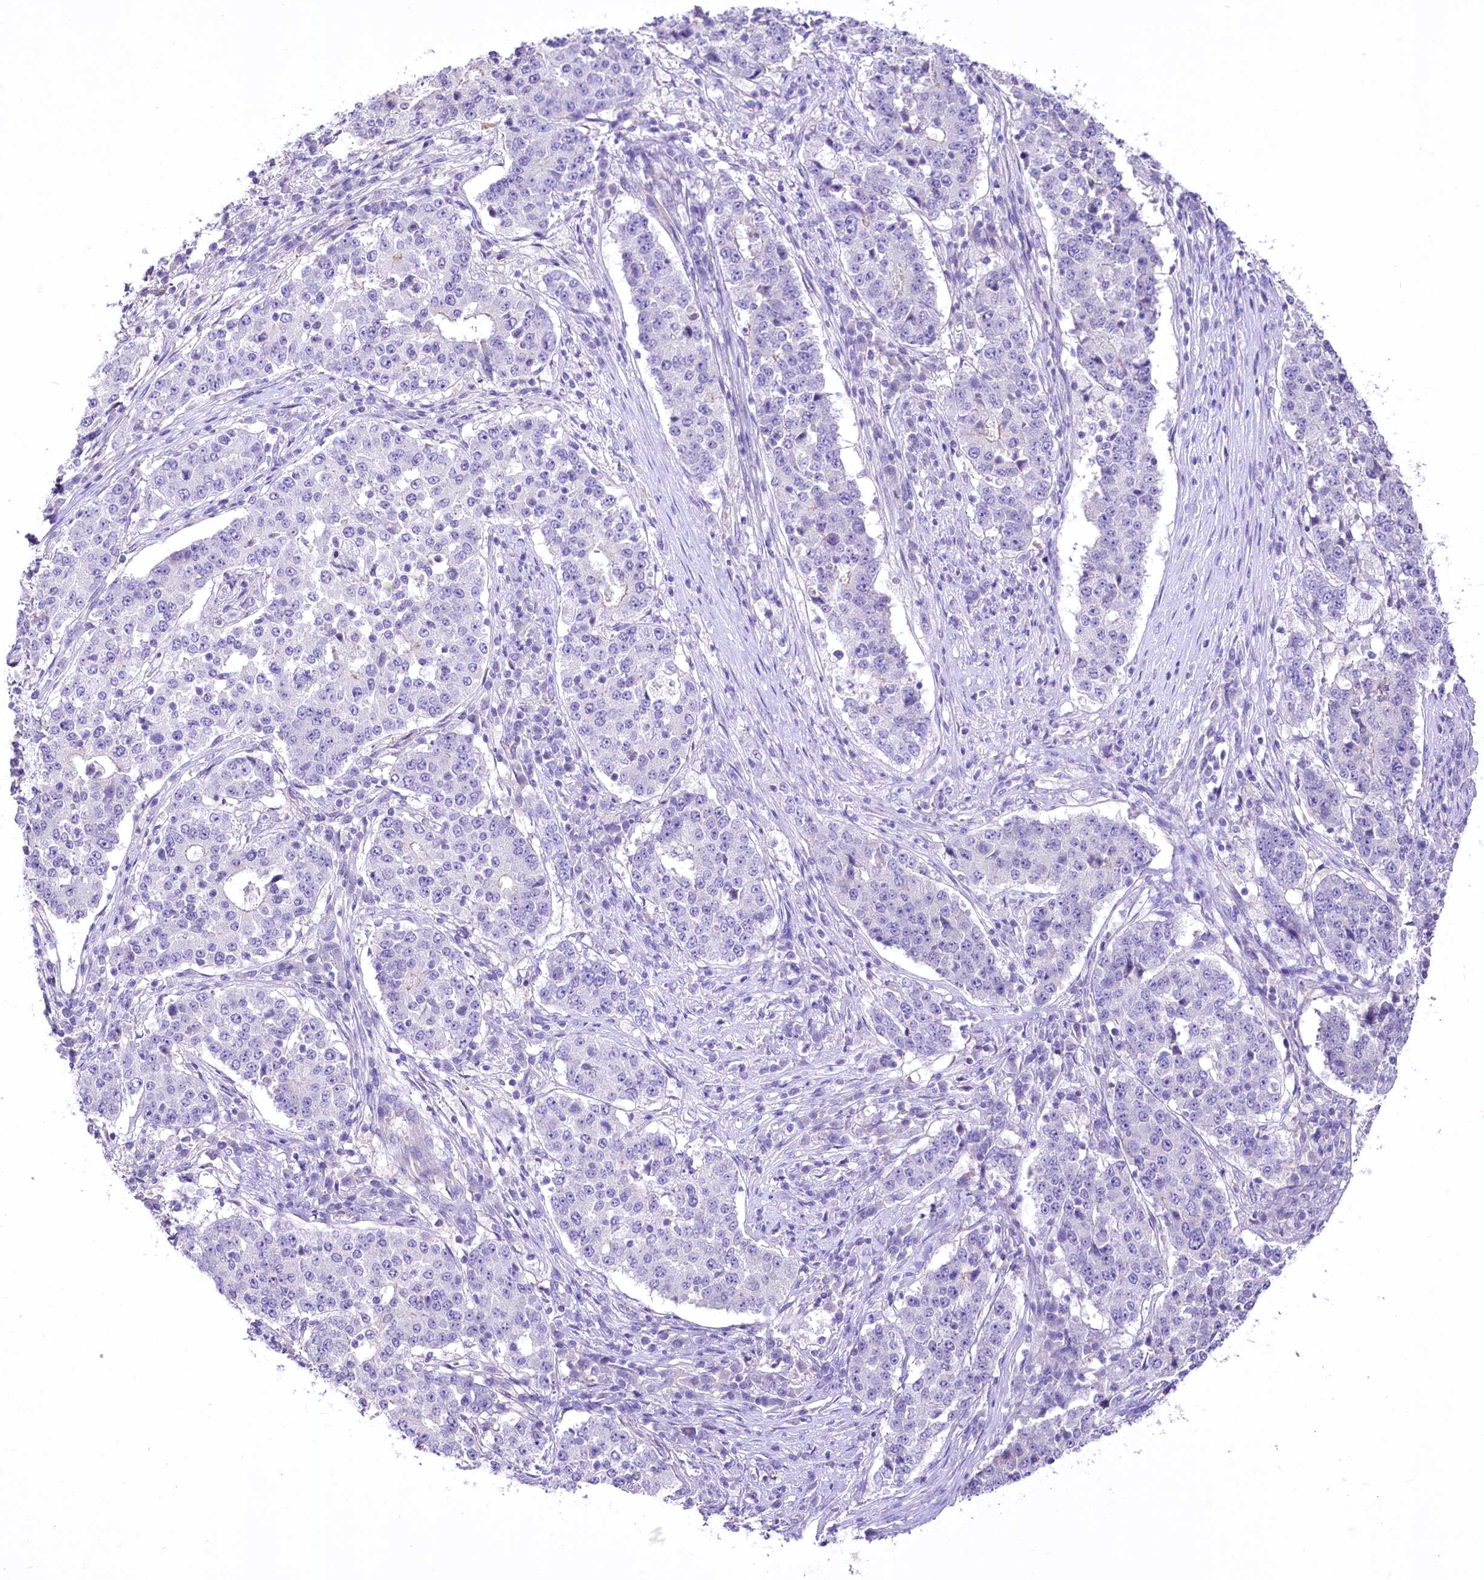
{"staining": {"intensity": "negative", "quantity": "none", "location": "none"}, "tissue": "stomach cancer", "cell_type": "Tumor cells", "image_type": "cancer", "snomed": [{"axis": "morphology", "description": "Adenocarcinoma, NOS"}, {"axis": "topography", "description": "Stomach"}], "caption": "There is no significant expression in tumor cells of stomach cancer.", "gene": "LRRC34", "patient": {"sex": "male", "age": 59}}